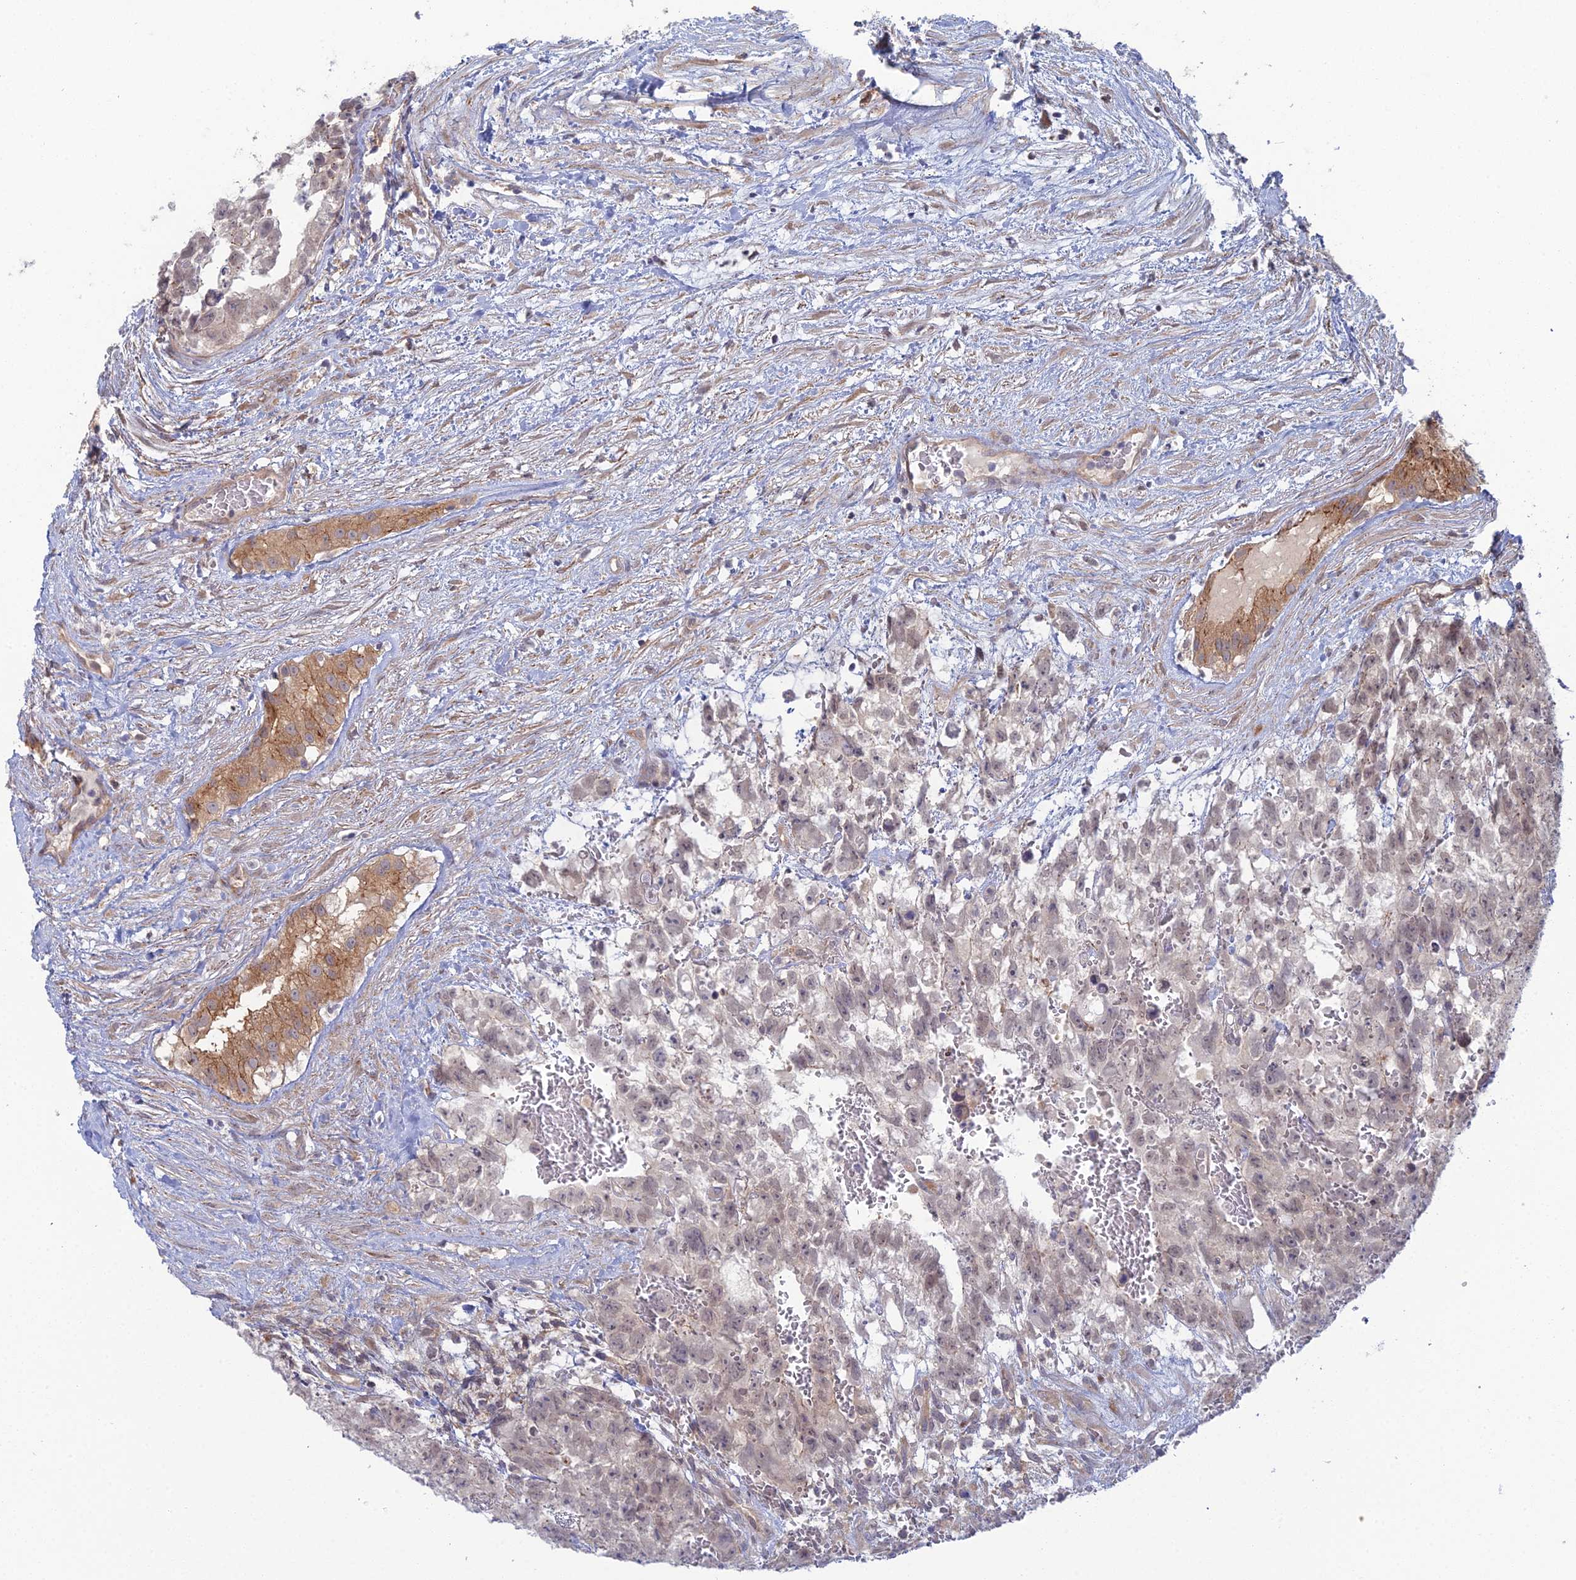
{"staining": {"intensity": "weak", "quantity": "<25%", "location": "nuclear"}, "tissue": "testis cancer", "cell_type": "Tumor cells", "image_type": "cancer", "snomed": [{"axis": "morphology", "description": "Carcinoma, Embryonal, NOS"}, {"axis": "topography", "description": "Testis"}], "caption": "IHC photomicrograph of neoplastic tissue: testis cancer (embryonal carcinoma) stained with DAB shows no significant protein expression in tumor cells. (DAB (3,3'-diaminobenzidine) immunohistochemistry (IHC) with hematoxylin counter stain).", "gene": "ABHD1", "patient": {"sex": "male", "age": 26}}